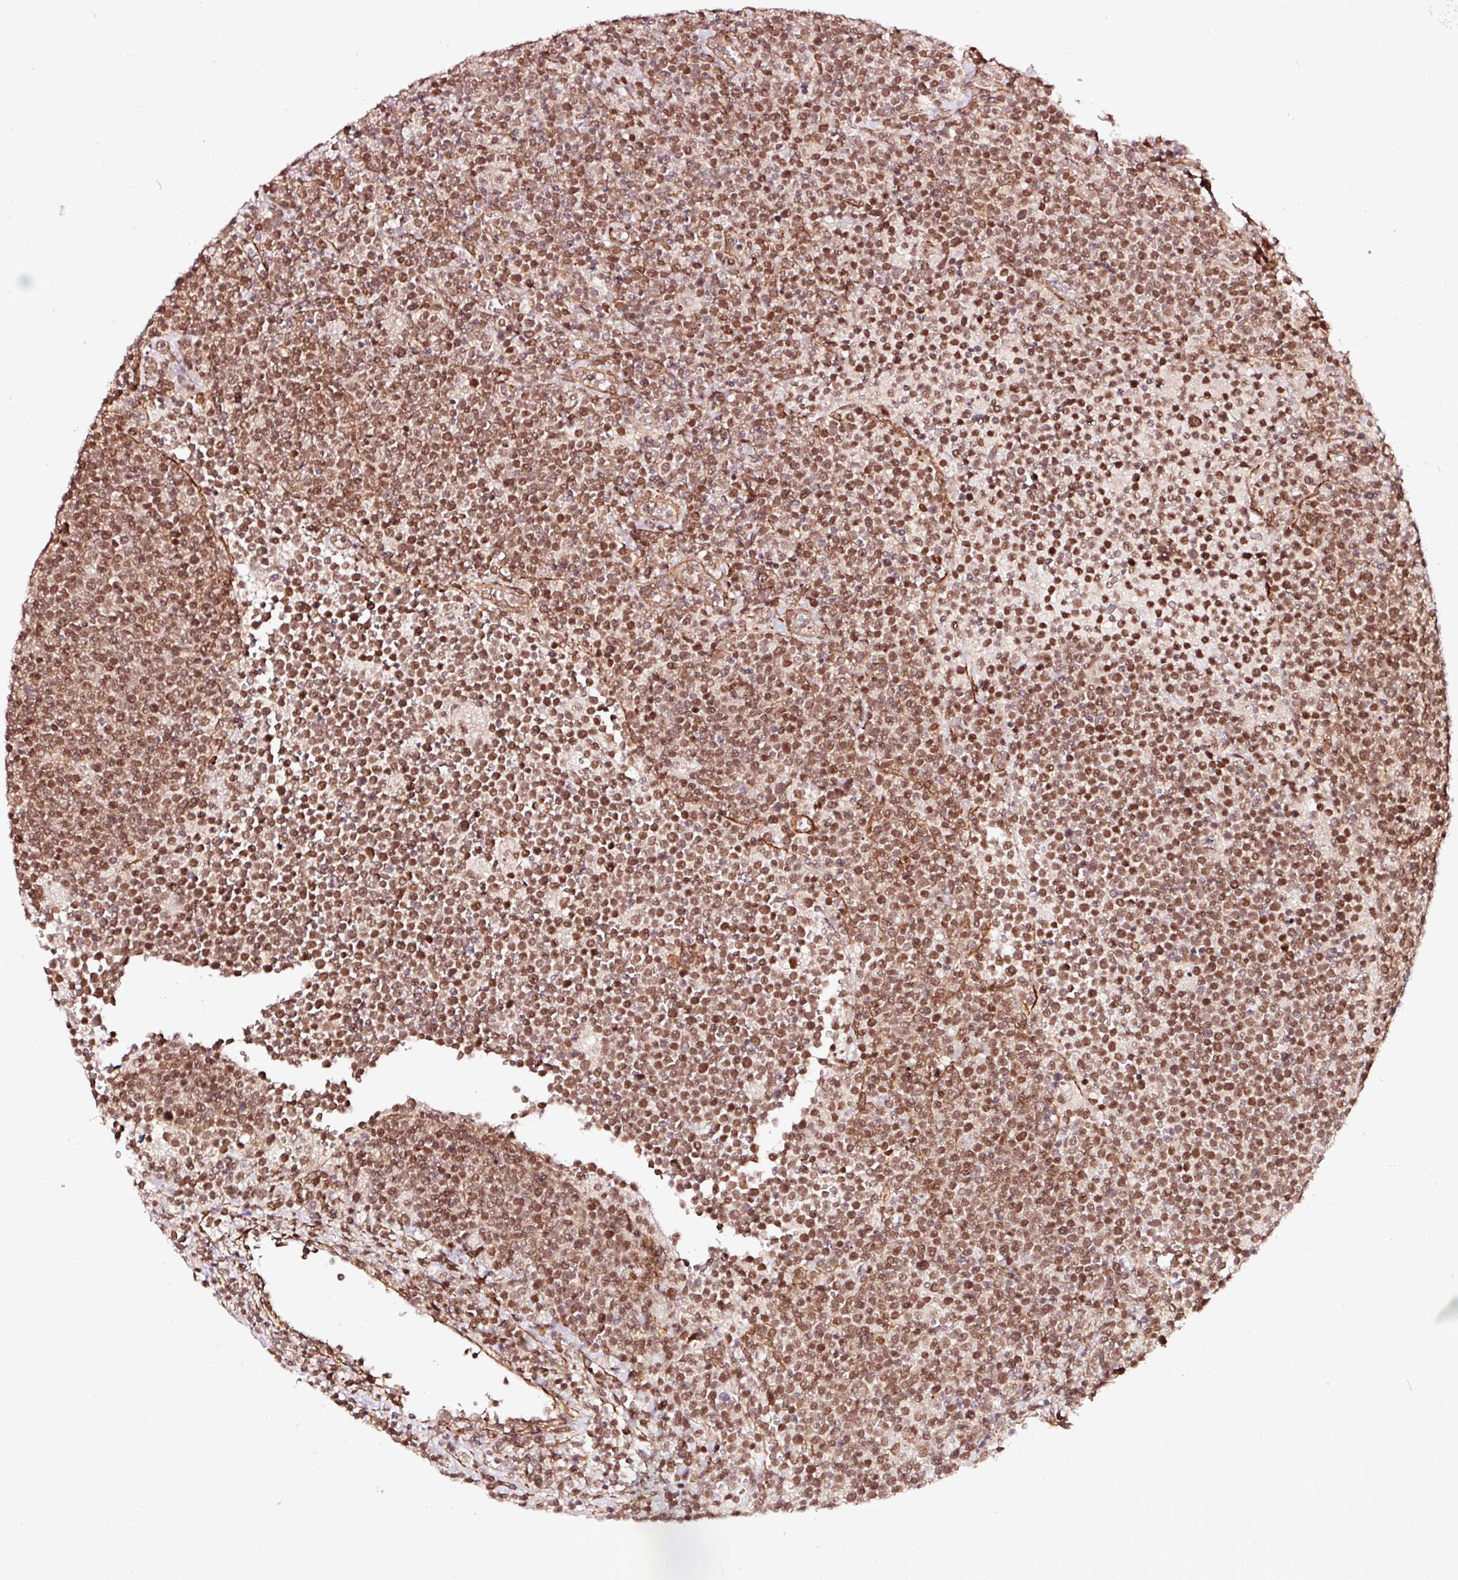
{"staining": {"intensity": "moderate", "quantity": ">75%", "location": "nuclear"}, "tissue": "lymphoma", "cell_type": "Tumor cells", "image_type": "cancer", "snomed": [{"axis": "morphology", "description": "Malignant lymphoma, non-Hodgkin's type, High grade"}, {"axis": "topography", "description": "Lymph node"}], "caption": "Protein expression analysis of high-grade malignant lymphoma, non-Hodgkin's type reveals moderate nuclear expression in about >75% of tumor cells.", "gene": "TPM1", "patient": {"sex": "male", "age": 61}}